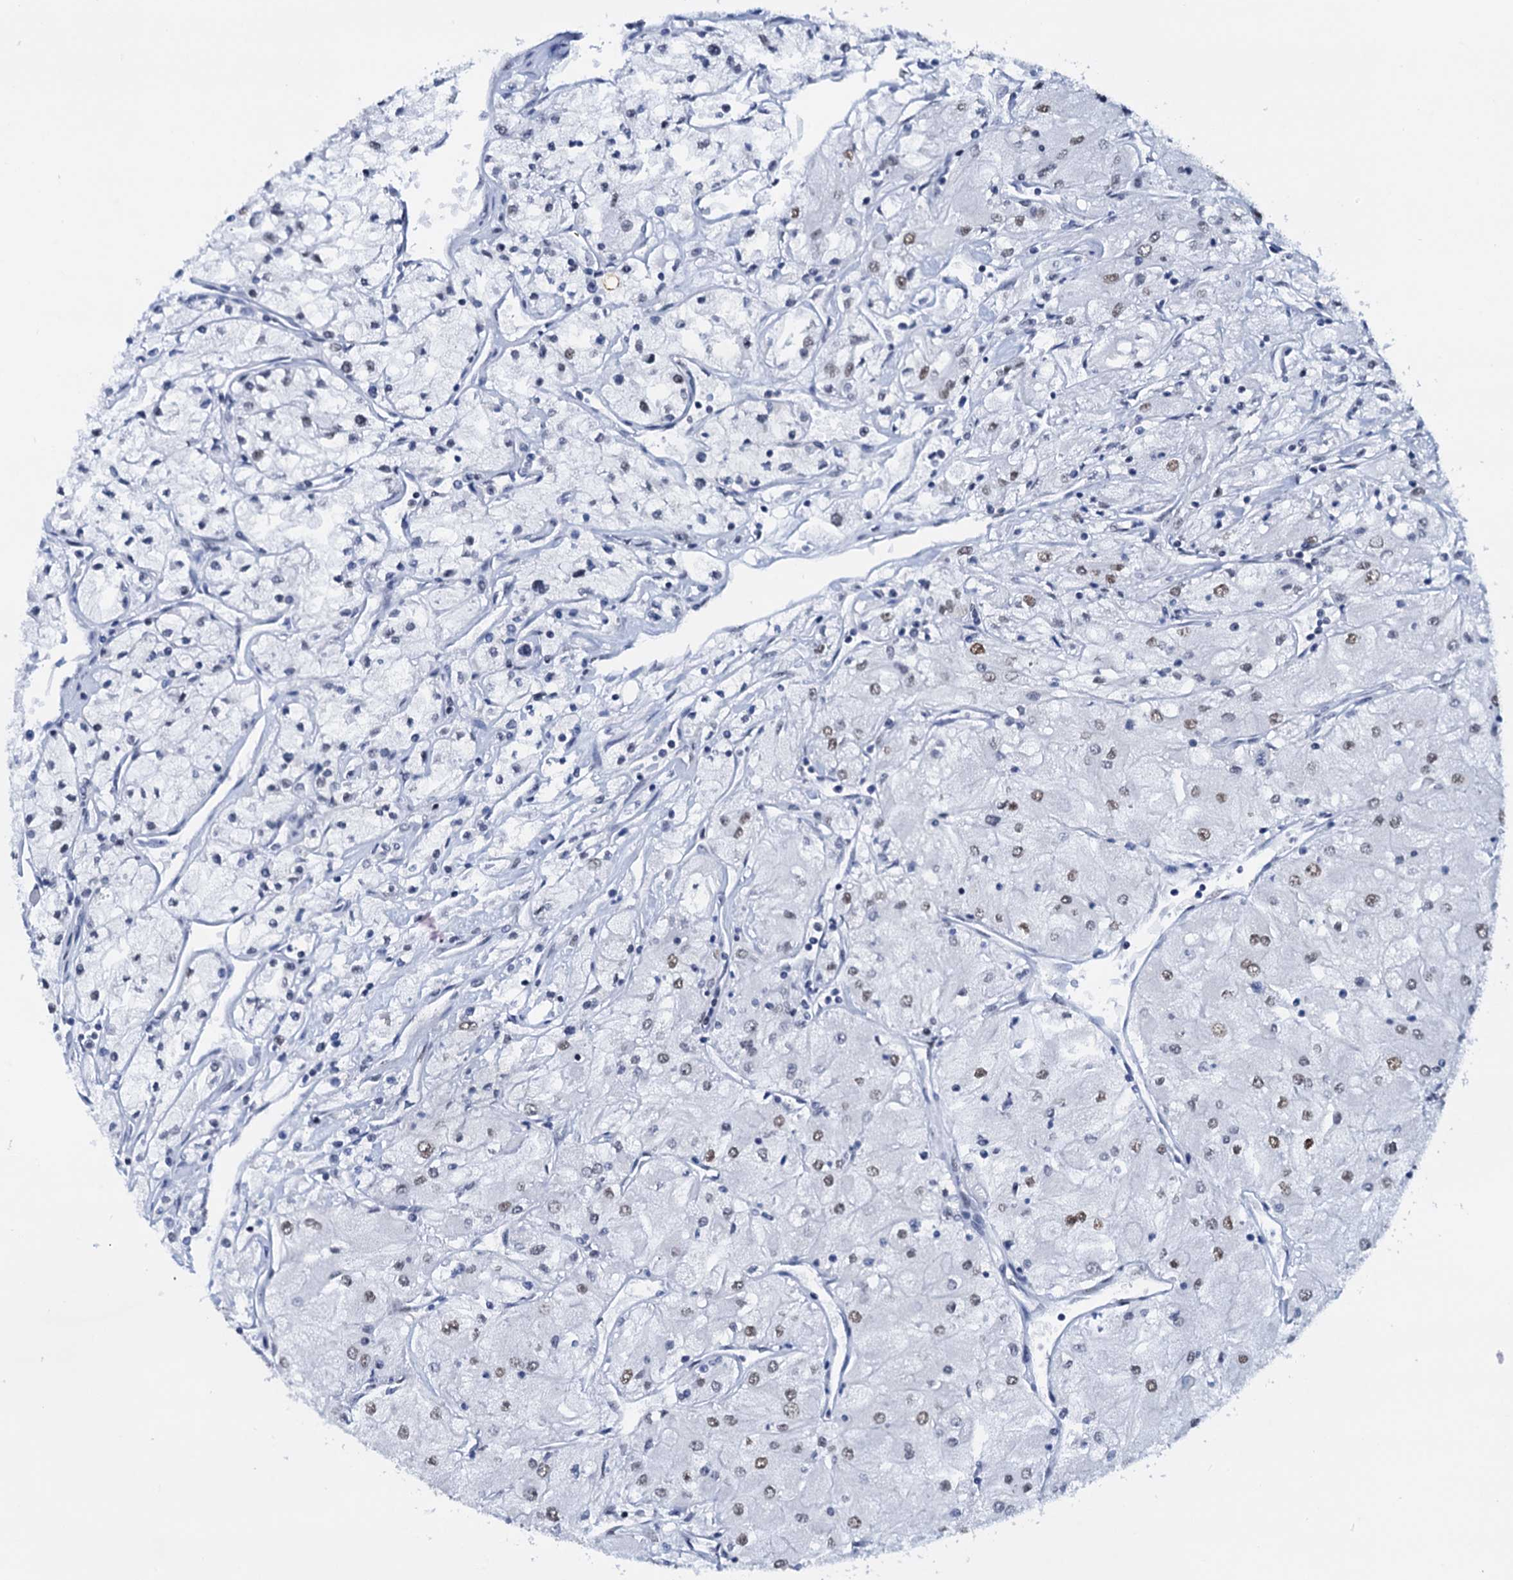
{"staining": {"intensity": "weak", "quantity": "<25%", "location": "nuclear"}, "tissue": "renal cancer", "cell_type": "Tumor cells", "image_type": "cancer", "snomed": [{"axis": "morphology", "description": "Adenocarcinoma, NOS"}, {"axis": "topography", "description": "Kidney"}], "caption": "Adenocarcinoma (renal) was stained to show a protein in brown. There is no significant expression in tumor cells.", "gene": "SLTM", "patient": {"sex": "male", "age": 80}}